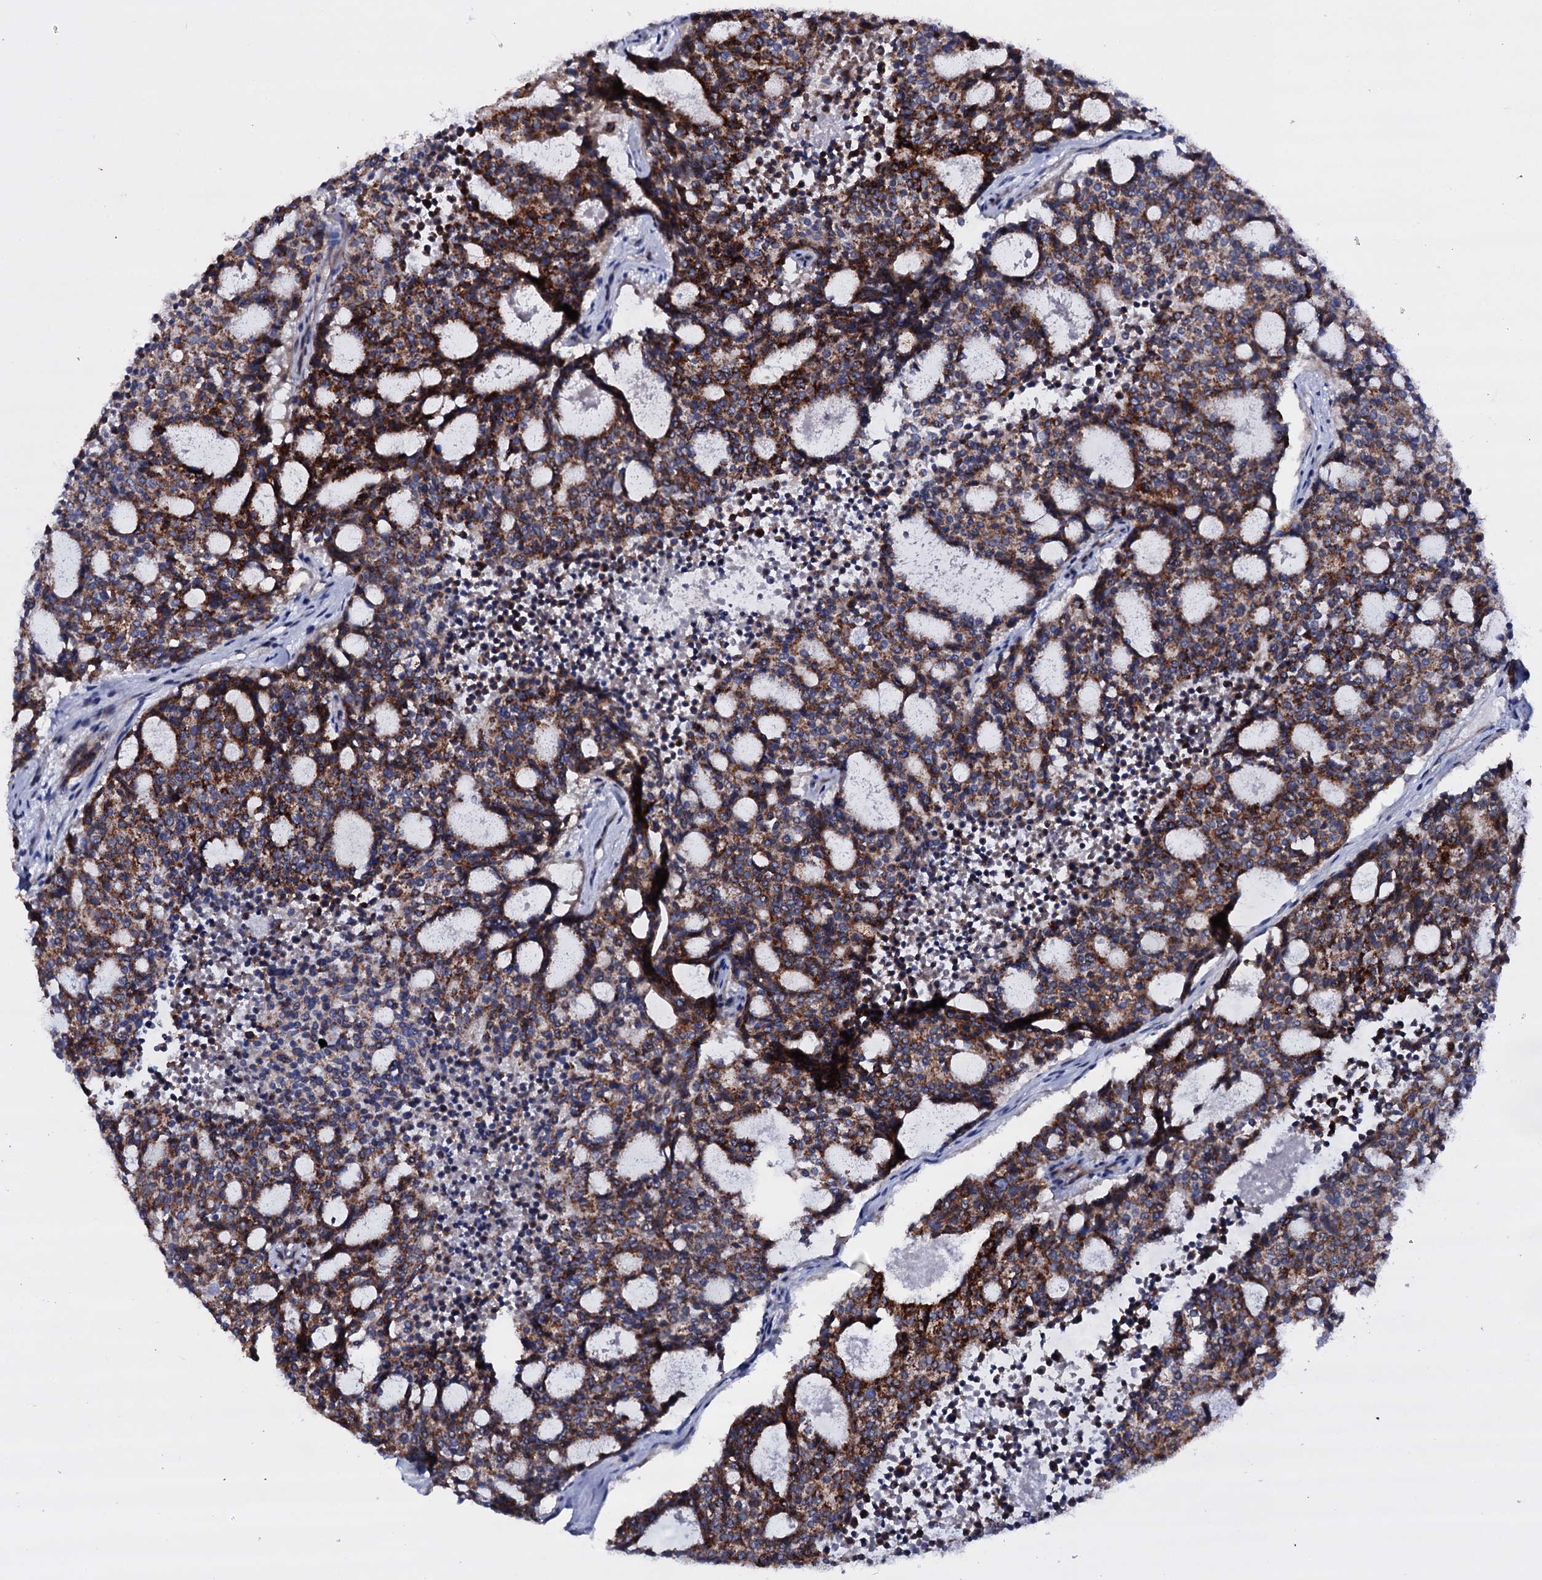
{"staining": {"intensity": "strong", "quantity": ">75%", "location": "cytoplasmic/membranous"}, "tissue": "carcinoid", "cell_type": "Tumor cells", "image_type": "cancer", "snomed": [{"axis": "morphology", "description": "Carcinoid, malignant, NOS"}, {"axis": "topography", "description": "Pancreas"}], "caption": "Malignant carcinoid stained with IHC demonstrates strong cytoplasmic/membranous positivity in approximately >75% of tumor cells. (Stains: DAB in brown, nuclei in blue, Microscopy: brightfield microscopy at high magnification).", "gene": "BCL2L14", "patient": {"sex": "female", "age": 54}}